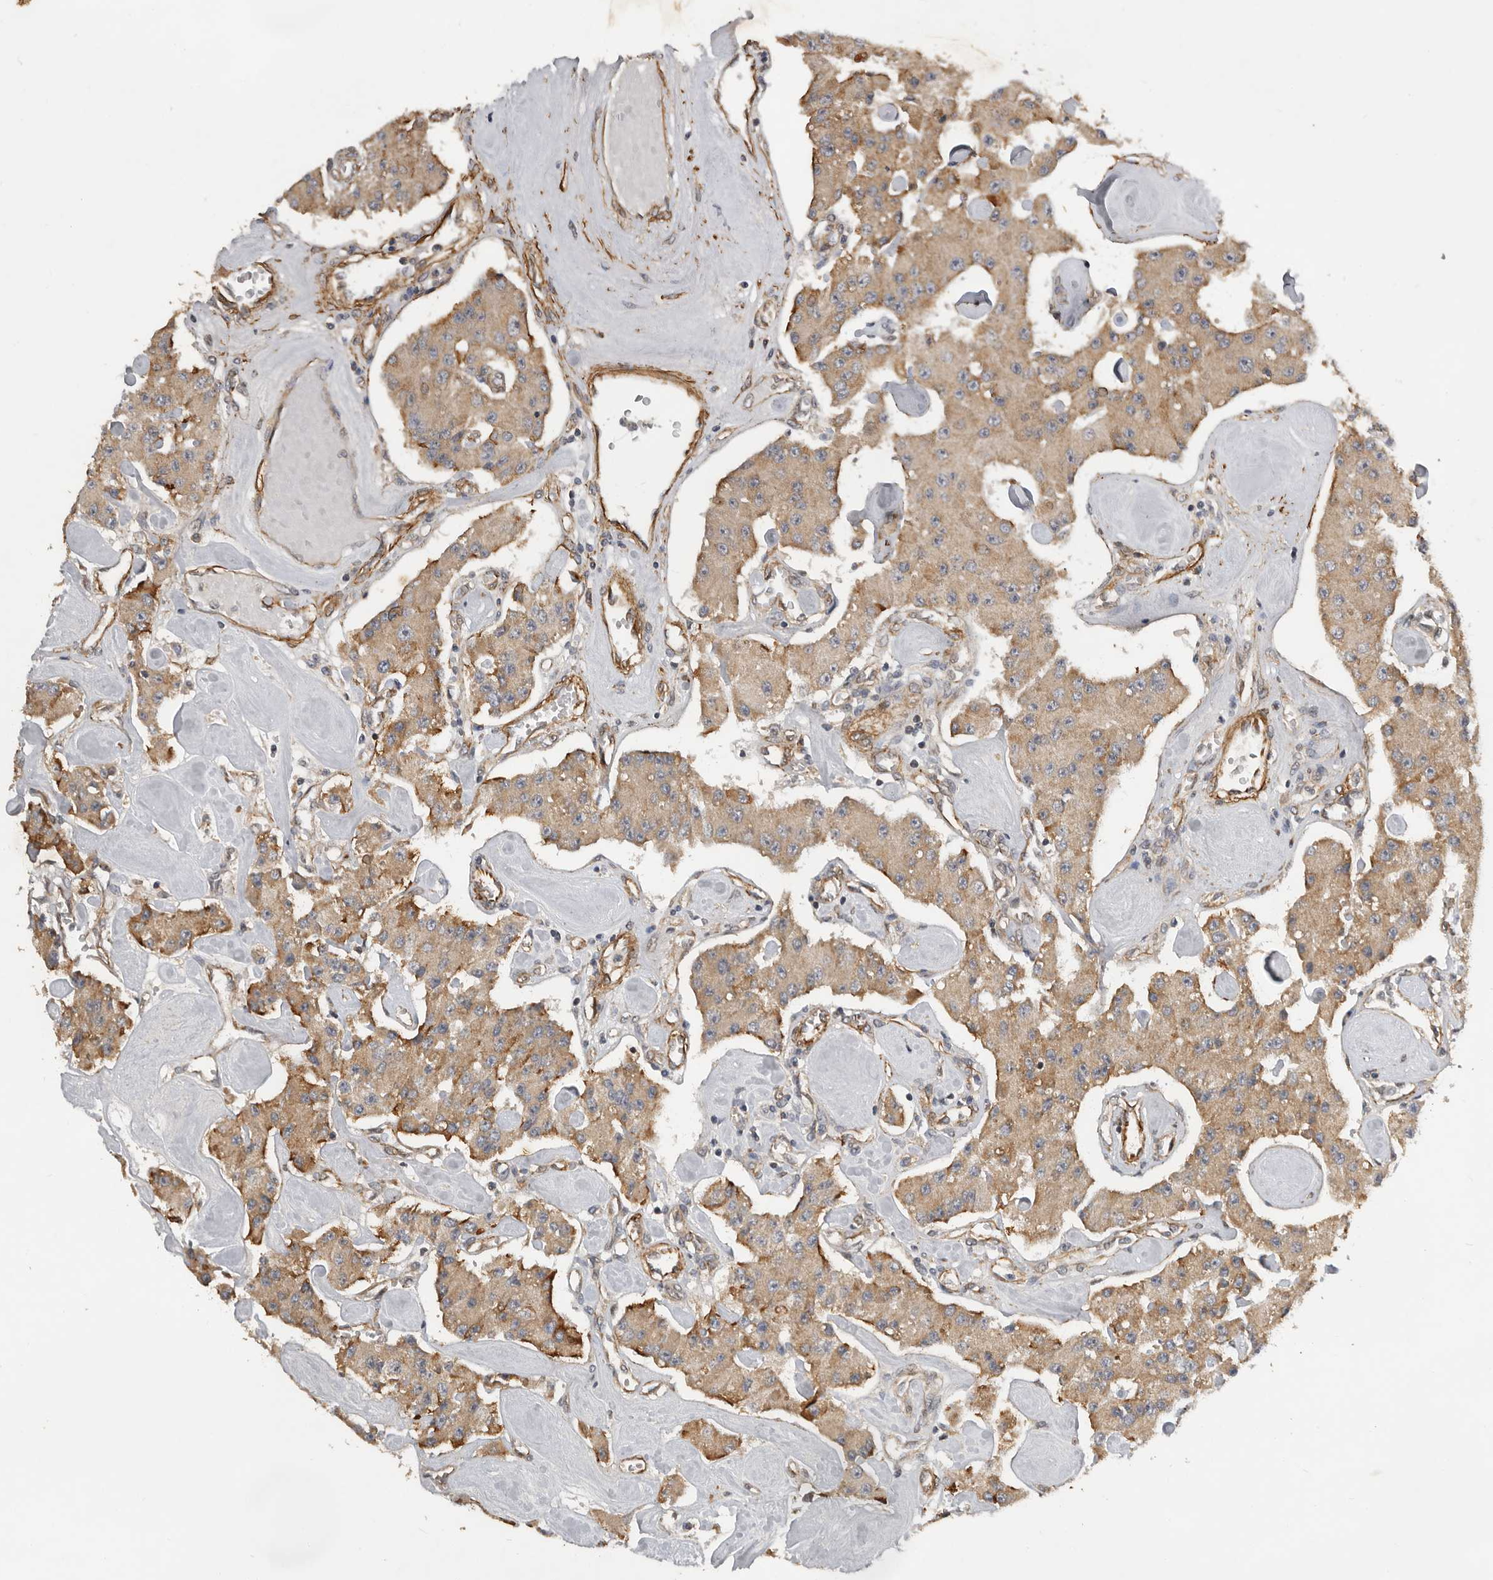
{"staining": {"intensity": "moderate", "quantity": ">75%", "location": "cytoplasmic/membranous"}, "tissue": "carcinoid", "cell_type": "Tumor cells", "image_type": "cancer", "snomed": [{"axis": "morphology", "description": "Carcinoid, malignant, NOS"}, {"axis": "topography", "description": "Pancreas"}], "caption": "Immunohistochemistry of carcinoid shows medium levels of moderate cytoplasmic/membranous positivity in about >75% of tumor cells.", "gene": "RNF157", "patient": {"sex": "male", "age": 41}}